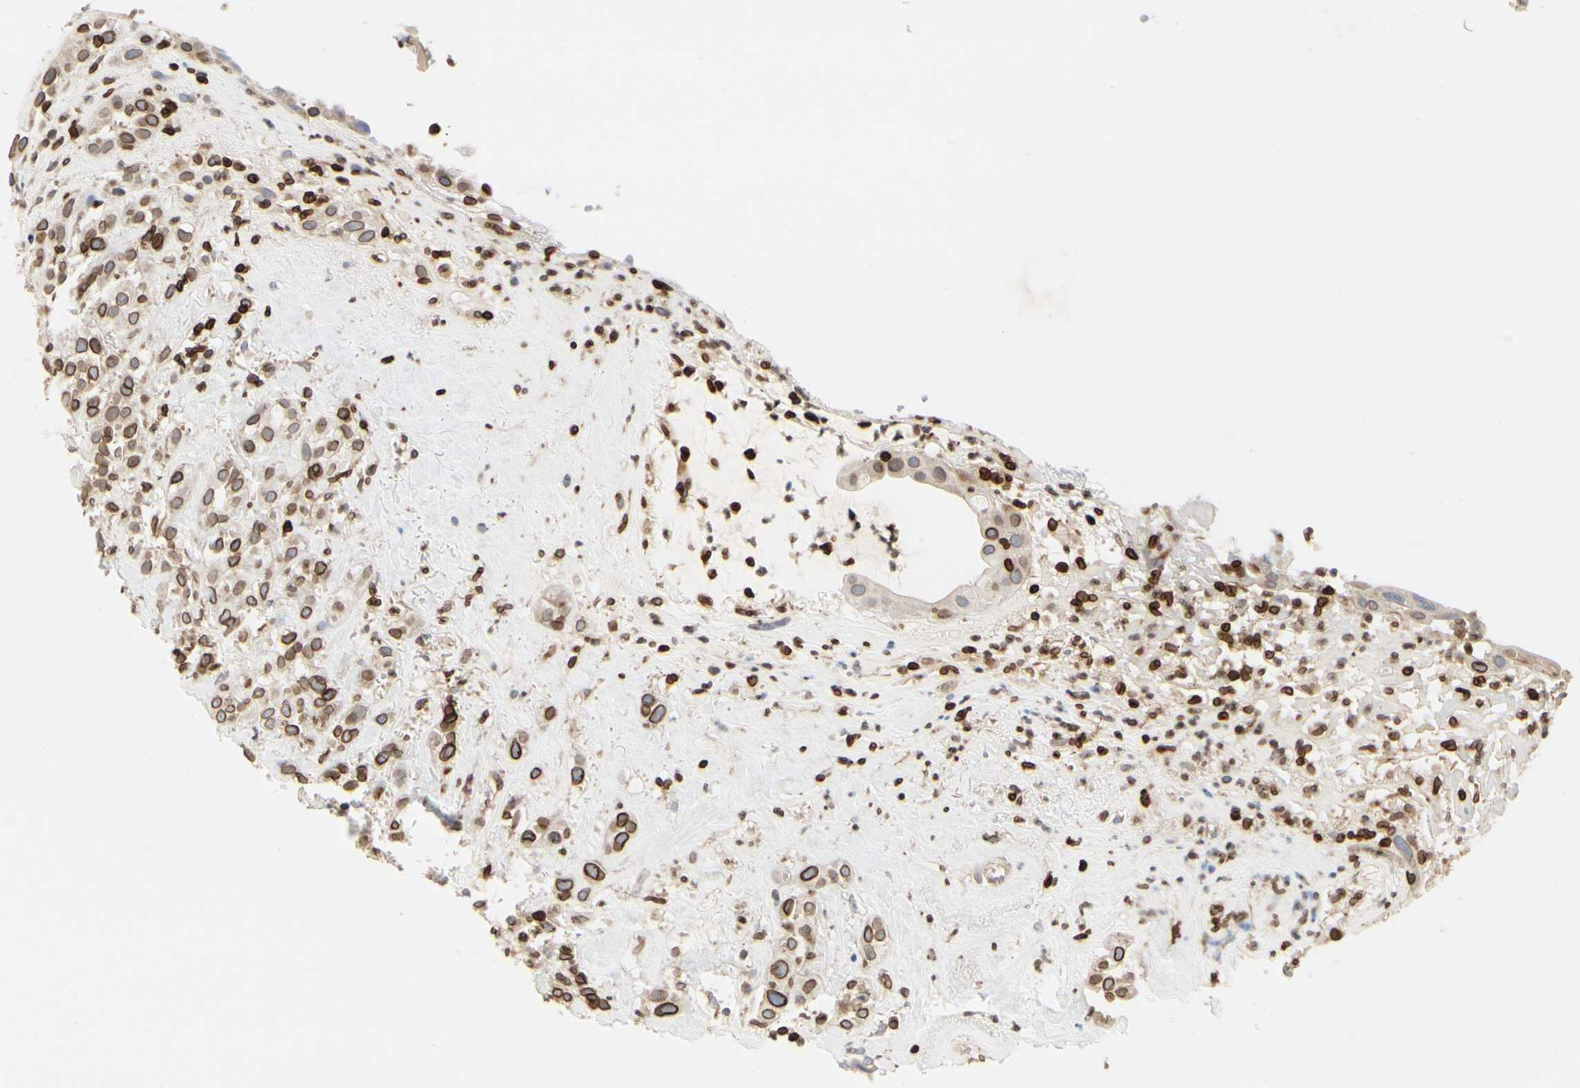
{"staining": {"intensity": "strong", "quantity": ">75%", "location": "cytoplasmic/membranous,nuclear"}, "tissue": "head and neck cancer", "cell_type": "Tumor cells", "image_type": "cancer", "snomed": [{"axis": "morphology", "description": "Squamous cell carcinoma, NOS"}, {"axis": "topography", "description": "Head-Neck"}], "caption": "Human head and neck cancer (squamous cell carcinoma) stained with a protein marker exhibits strong staining in tumor cells.", "gene": "TMPO", "patient": {"sex": "male", "age": 62}}